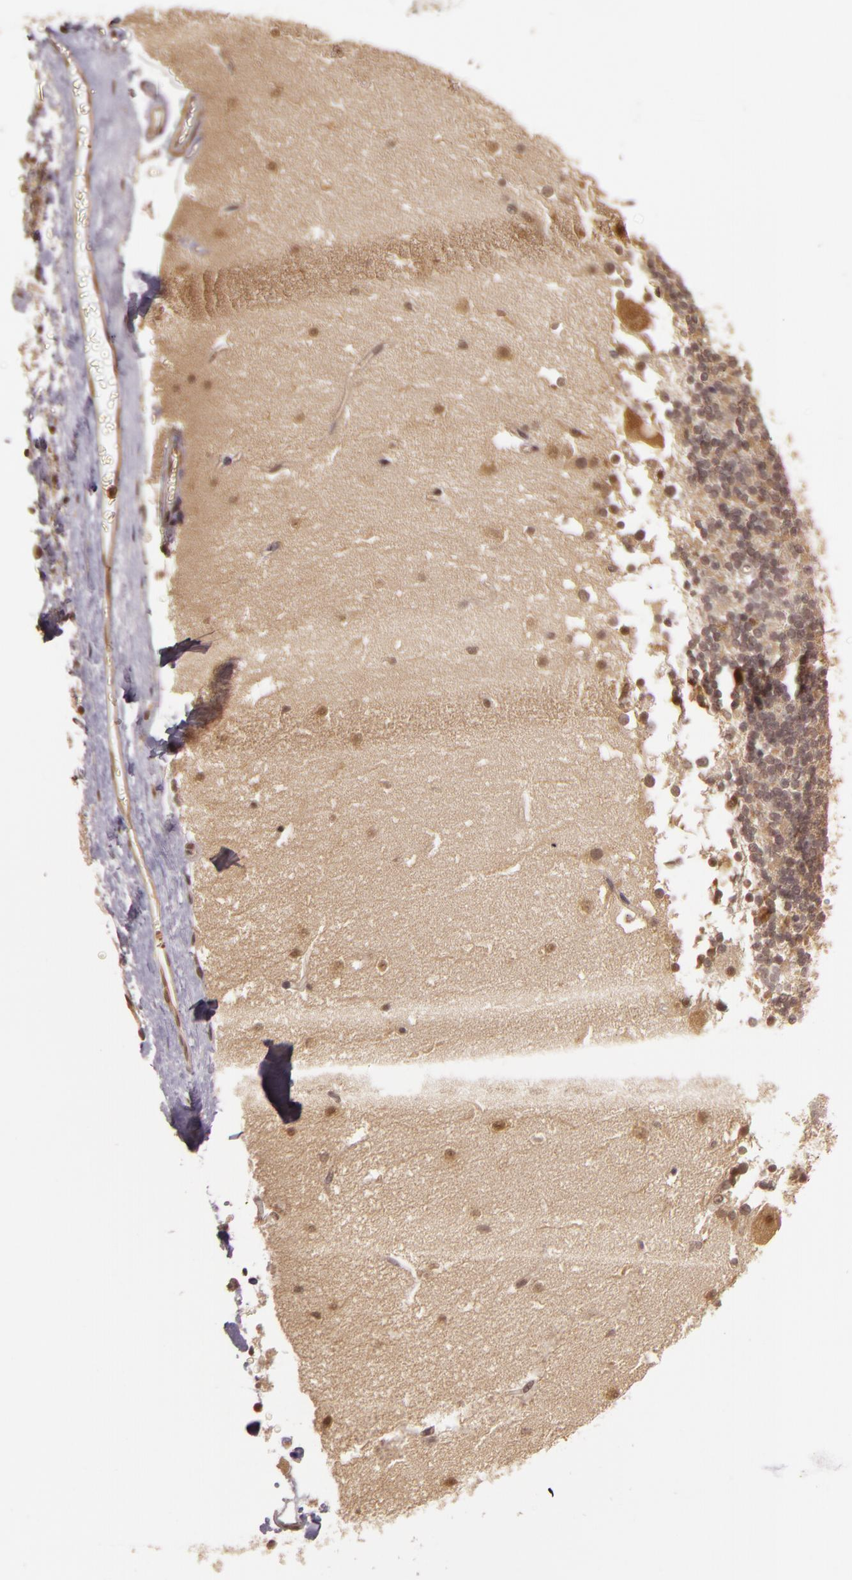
{"staining": {"intensity": "negative", "quantity": "none", "location": "none"}, "tissue": "cerebellum", "cell_type": "Cells in granular layer", "image_type": "normal", "snomed": [{"axis": "morphology", "description": "Normal tissue, NOS"}, {"axis": "topography", "description": "Cerebellum"}], "caption": "Immunohistochemistry (IHC) micrograph of unremarkable cerebellum stained for a protein (brown), which shows no expression in cells in granular layer.", "gene": "TXNRD2", "patient": {"sex": "female", "age": 19}}